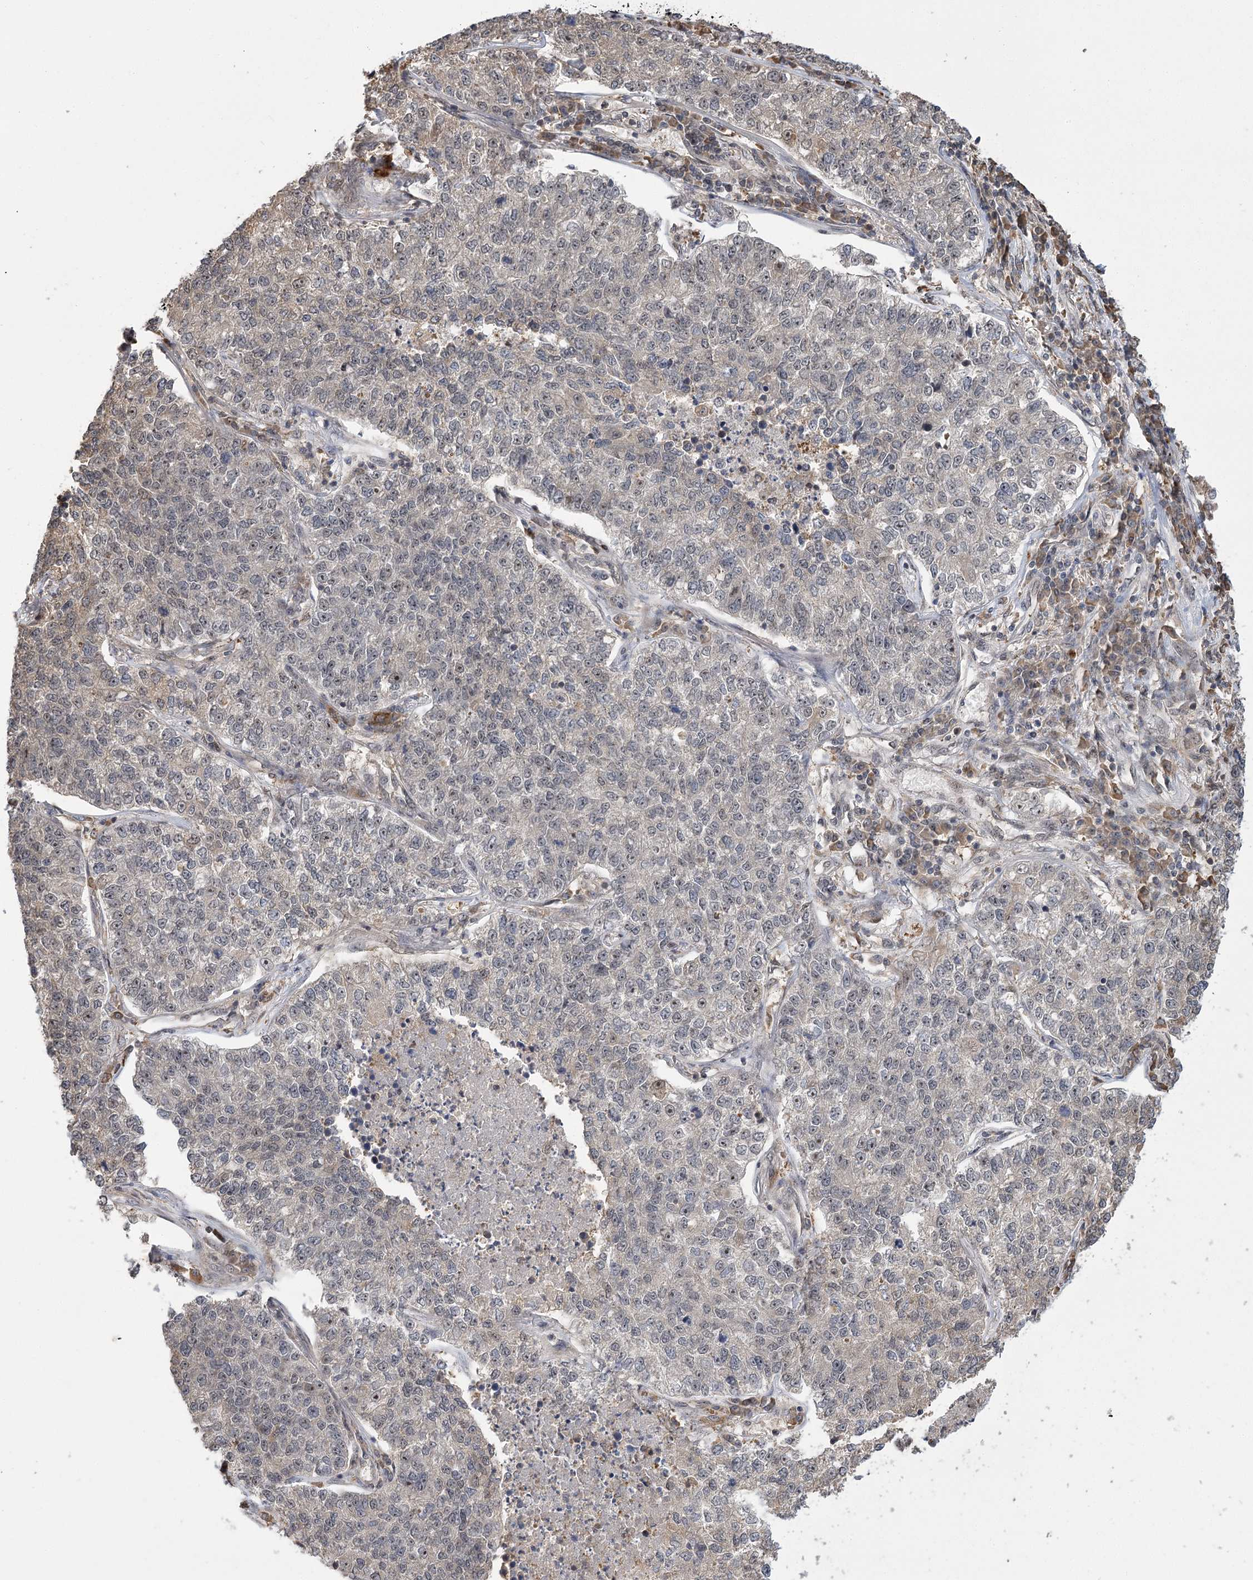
{"staining": {"intensity": "negative", "quantity": "none", "location": "none"}, "tissue": "lung cancer", "cell_type": "Tumor cells", "image_type": "cancer", "snomed": [{"axis": "morphology", "description": "Adenocarcinoma, NOS"}, {"axis": "topography", "description": "Lung"}], "caption": "Tumor cells show no significant protein staining in lung cancer.", "gene": "SERGEF", "patient": {"sex": "male", "age": 49}}